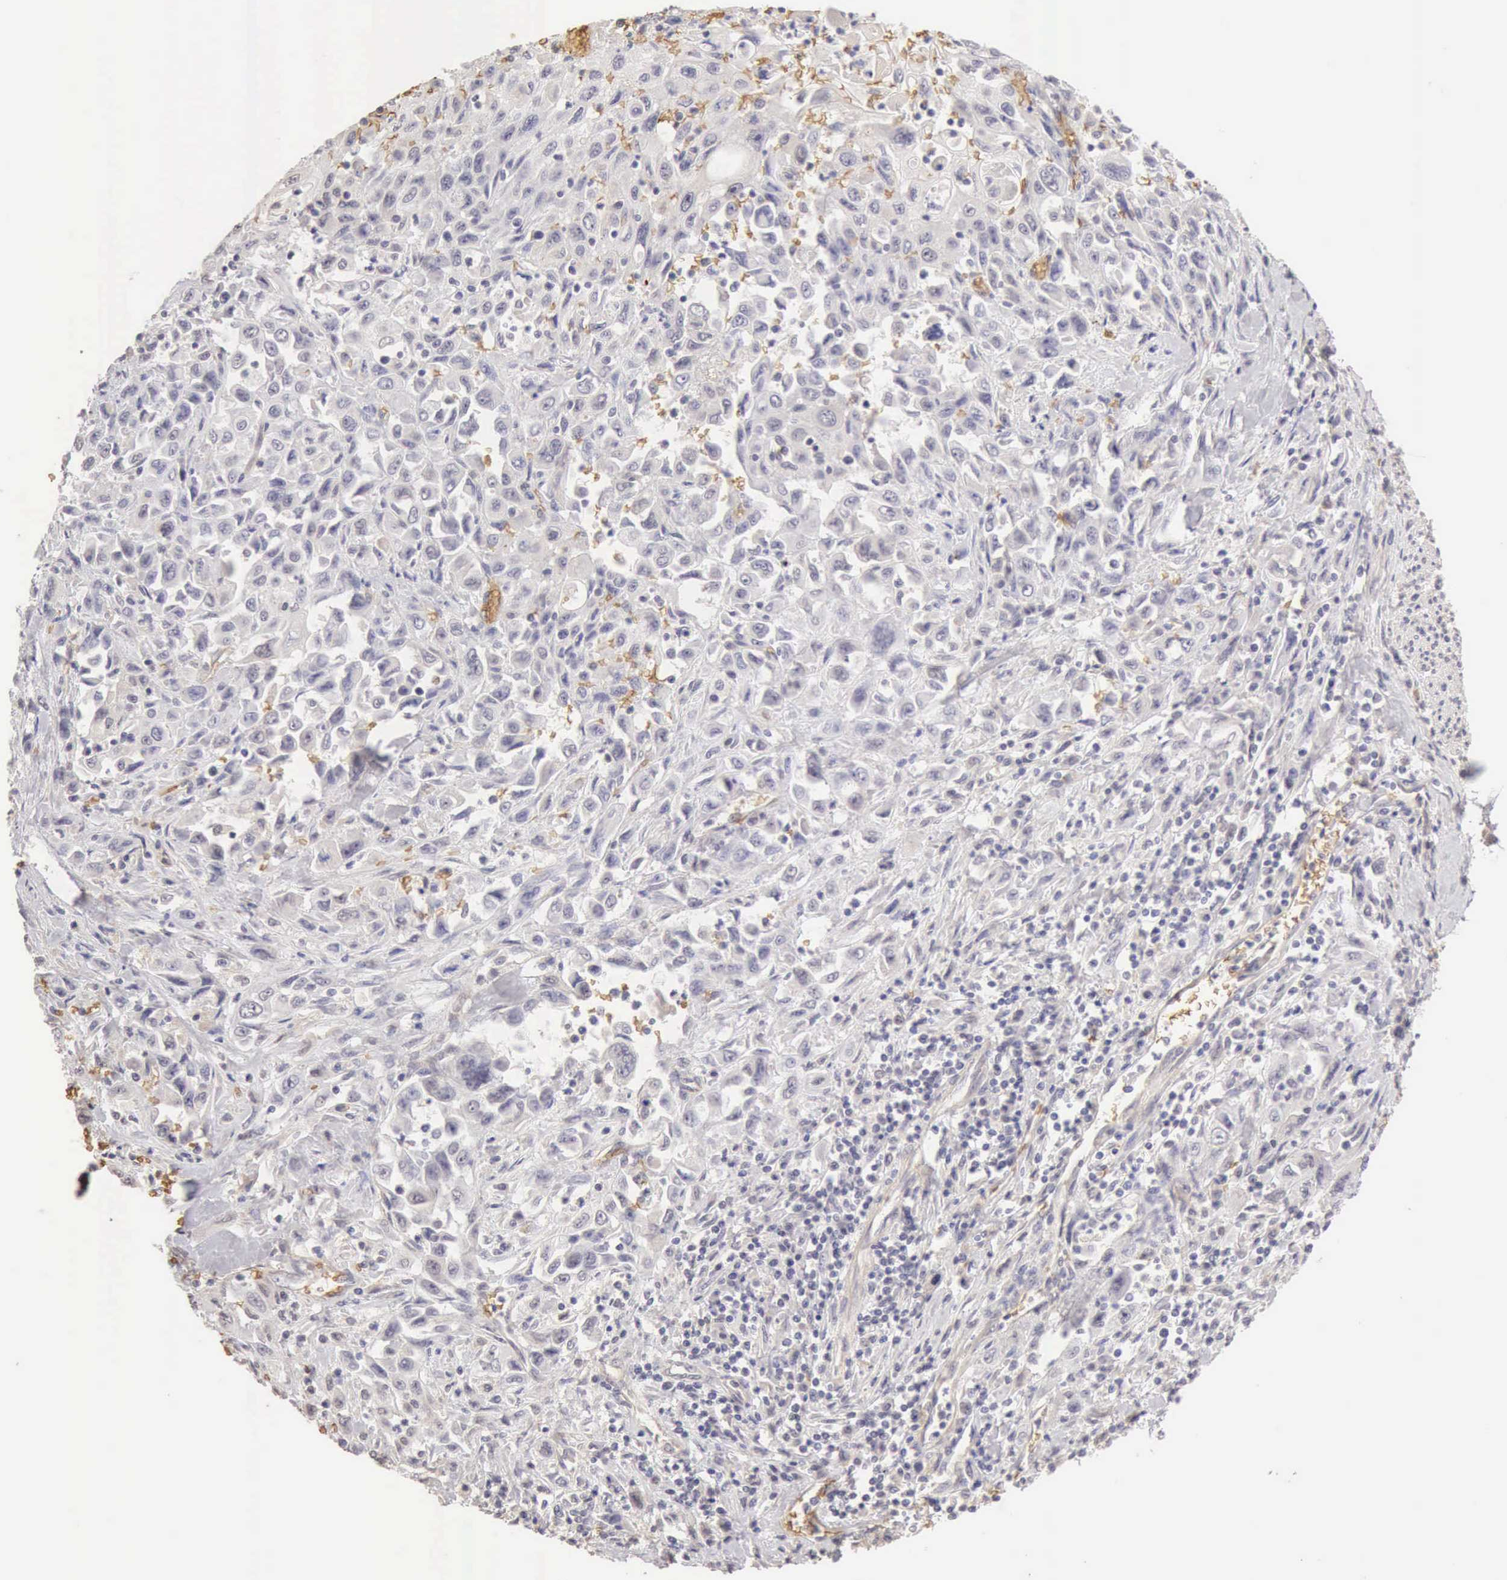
{"staining": {"intensity": "negative", "quantity": "none", "location": "none"}, "tissue": "pancreatic cancer", "cell_type": "Tumor cells", "image_type": "cancer", "snomed": [{"axis": "morphology", "description": "Adenocarcinoma, NOS"}, {"axis": "topography", "description": "Pancreas"}], "caption": "This micrograph is of pancreatic adenocarcinoma stained with immunohistochemistry (IHC) to label a protein in brown with the nuclei are counter-stained blue. There is no staining in tumor cells. Nuclei are stained in blue.", "gene": "CFI", "patient": {"sex": "male", "age": 70}}